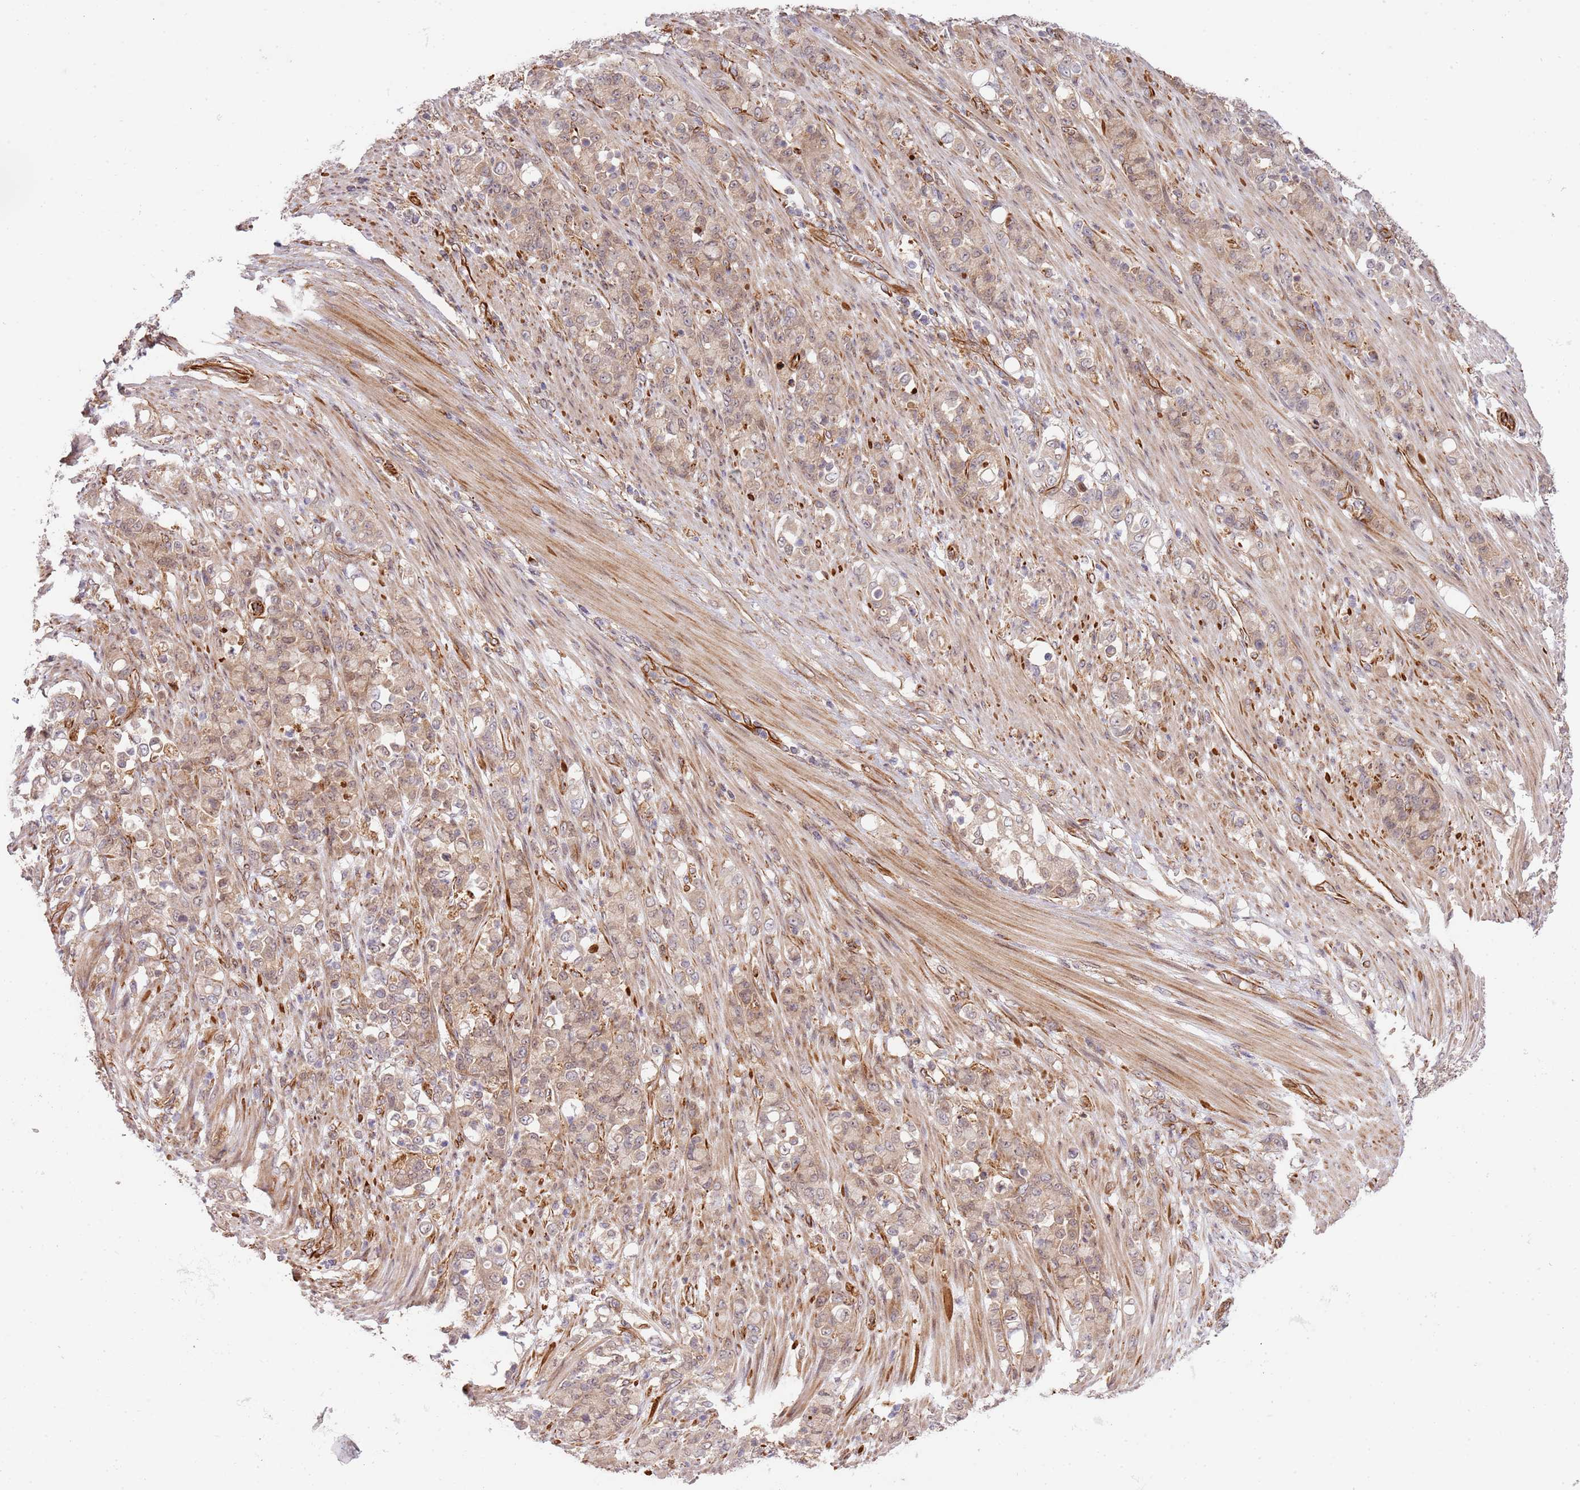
{"staining": {"intensity": "weak", "quantity": ">75%", "location": "cytoplasmic/membranous"}, "tissue": "stomach cancer", "cell_type": "Tumor cells", "image_type": "cancer", "snomed": [{"axis": "morphology", "description": "Normal tissue, NOS"}, {"axis": "morphology", "description": "Adenocarcinoma, NOS"}, {"axis": "topography", "description": "Stomach"}], "caption": "This is a micrograph of immunohistochemistry staining of stomach adenocarcinoma, which shows weak staining in the cytoplasmic/membranous of tumor cells.", "gene": "NEK3", "patient": {"sex": "female", "age": 79}}